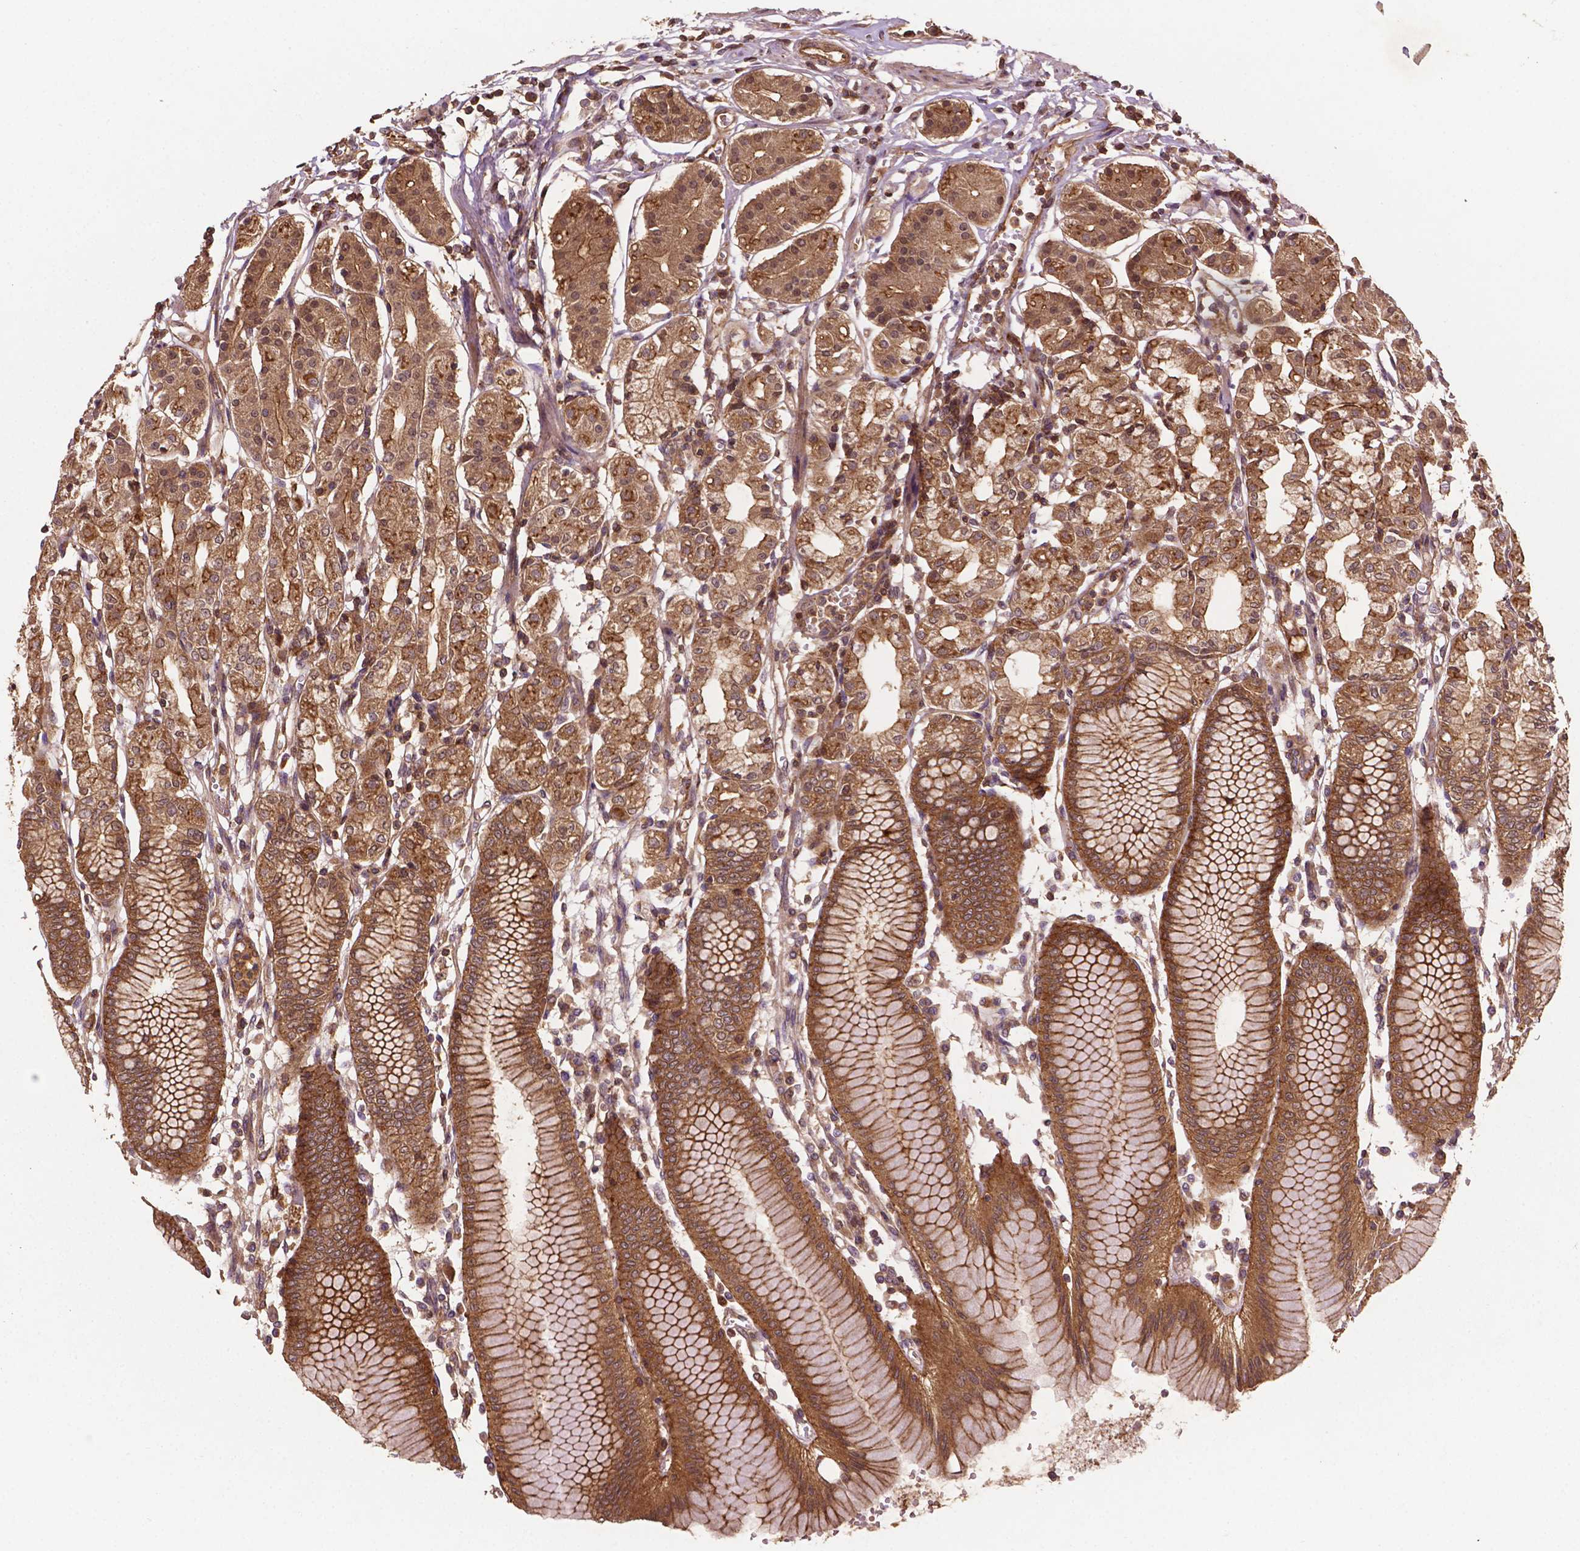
{"staining": {"intensity": "strong", "quantity": ">75%", "location": "cytoplasmic/membranous,nuclear"}, "tissue": "stomach", "cell_type": "Glandular cells", "image_type": "normal", "snomed": [{"axis": "morphology", "description": "Normal tissue, NOS"}, {"axis": "topography", "description": "Skeletal muscle"}, {"axis": "topography", "description": "Stomach"}], "caption": "Strong cytoplasmic/membranous,nuclear protein staining is present in approximately >75% of glandular cells in stomach.", "gene": "ZMYND19", "patient": {"sex": "female", "age": 57}}